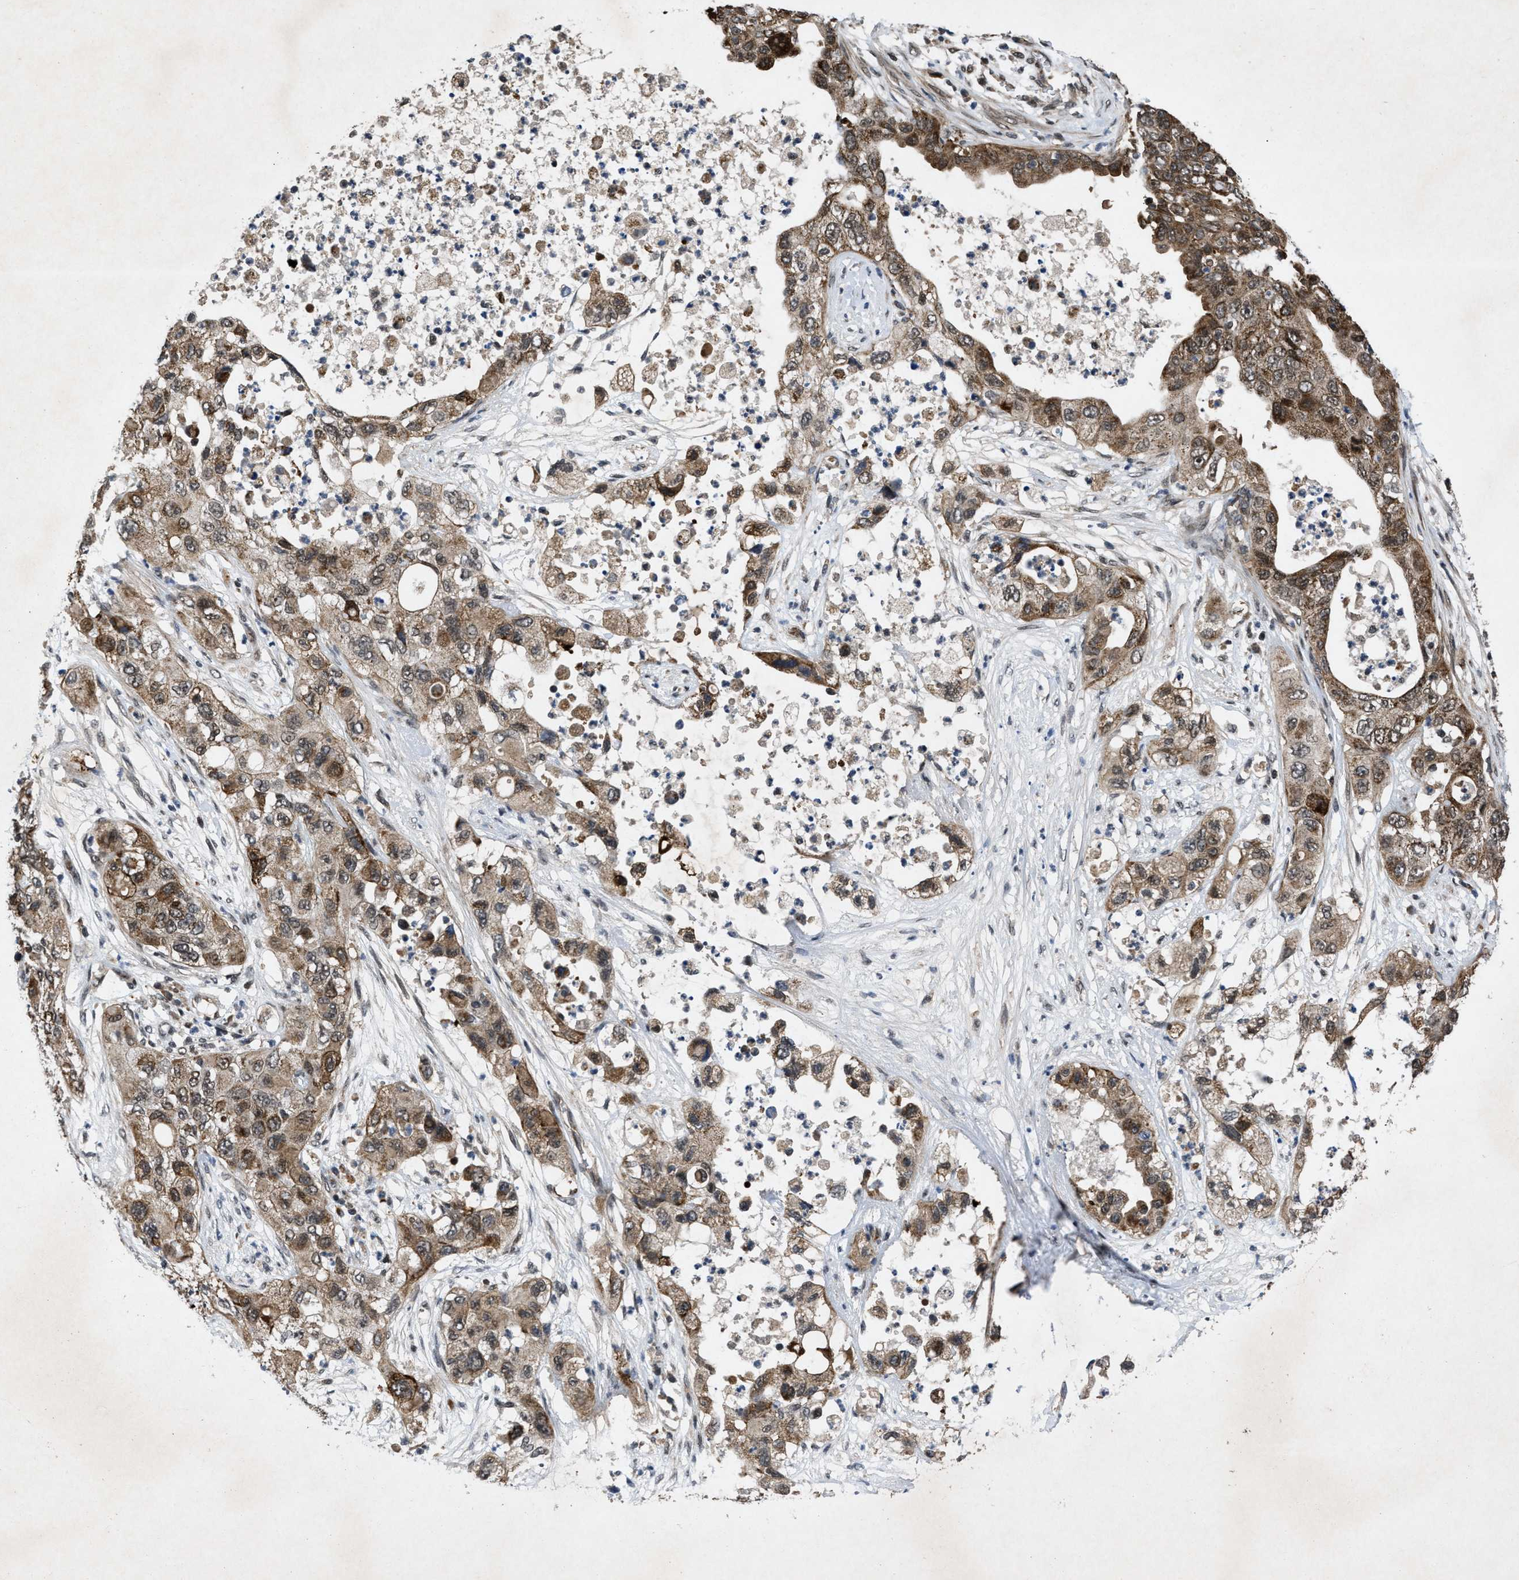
{"staining": {"intensity": "moderate", "quantity": ">75%", "location": "cytoplasmic/membranous,nuclear"}, "tissue": "pancreatic cancer", "cell_type": "Tumor cells", "image_type": "cancer", "snomed": [{"axis": "morphology", "description": "Adenocarcinoma, NOS"}, {"axis": "topography", "description": "Pancreas"}], "caption": "This photomicrograph reveals immunohistochemistry staining of human pancreatic cancer, with medium moderate cytoplasmic/membranous and nuclear positivity in about >75% of tumor cells.", "gene": "ZNHIT1", "patient": {"sex": "female", "age": 78}}